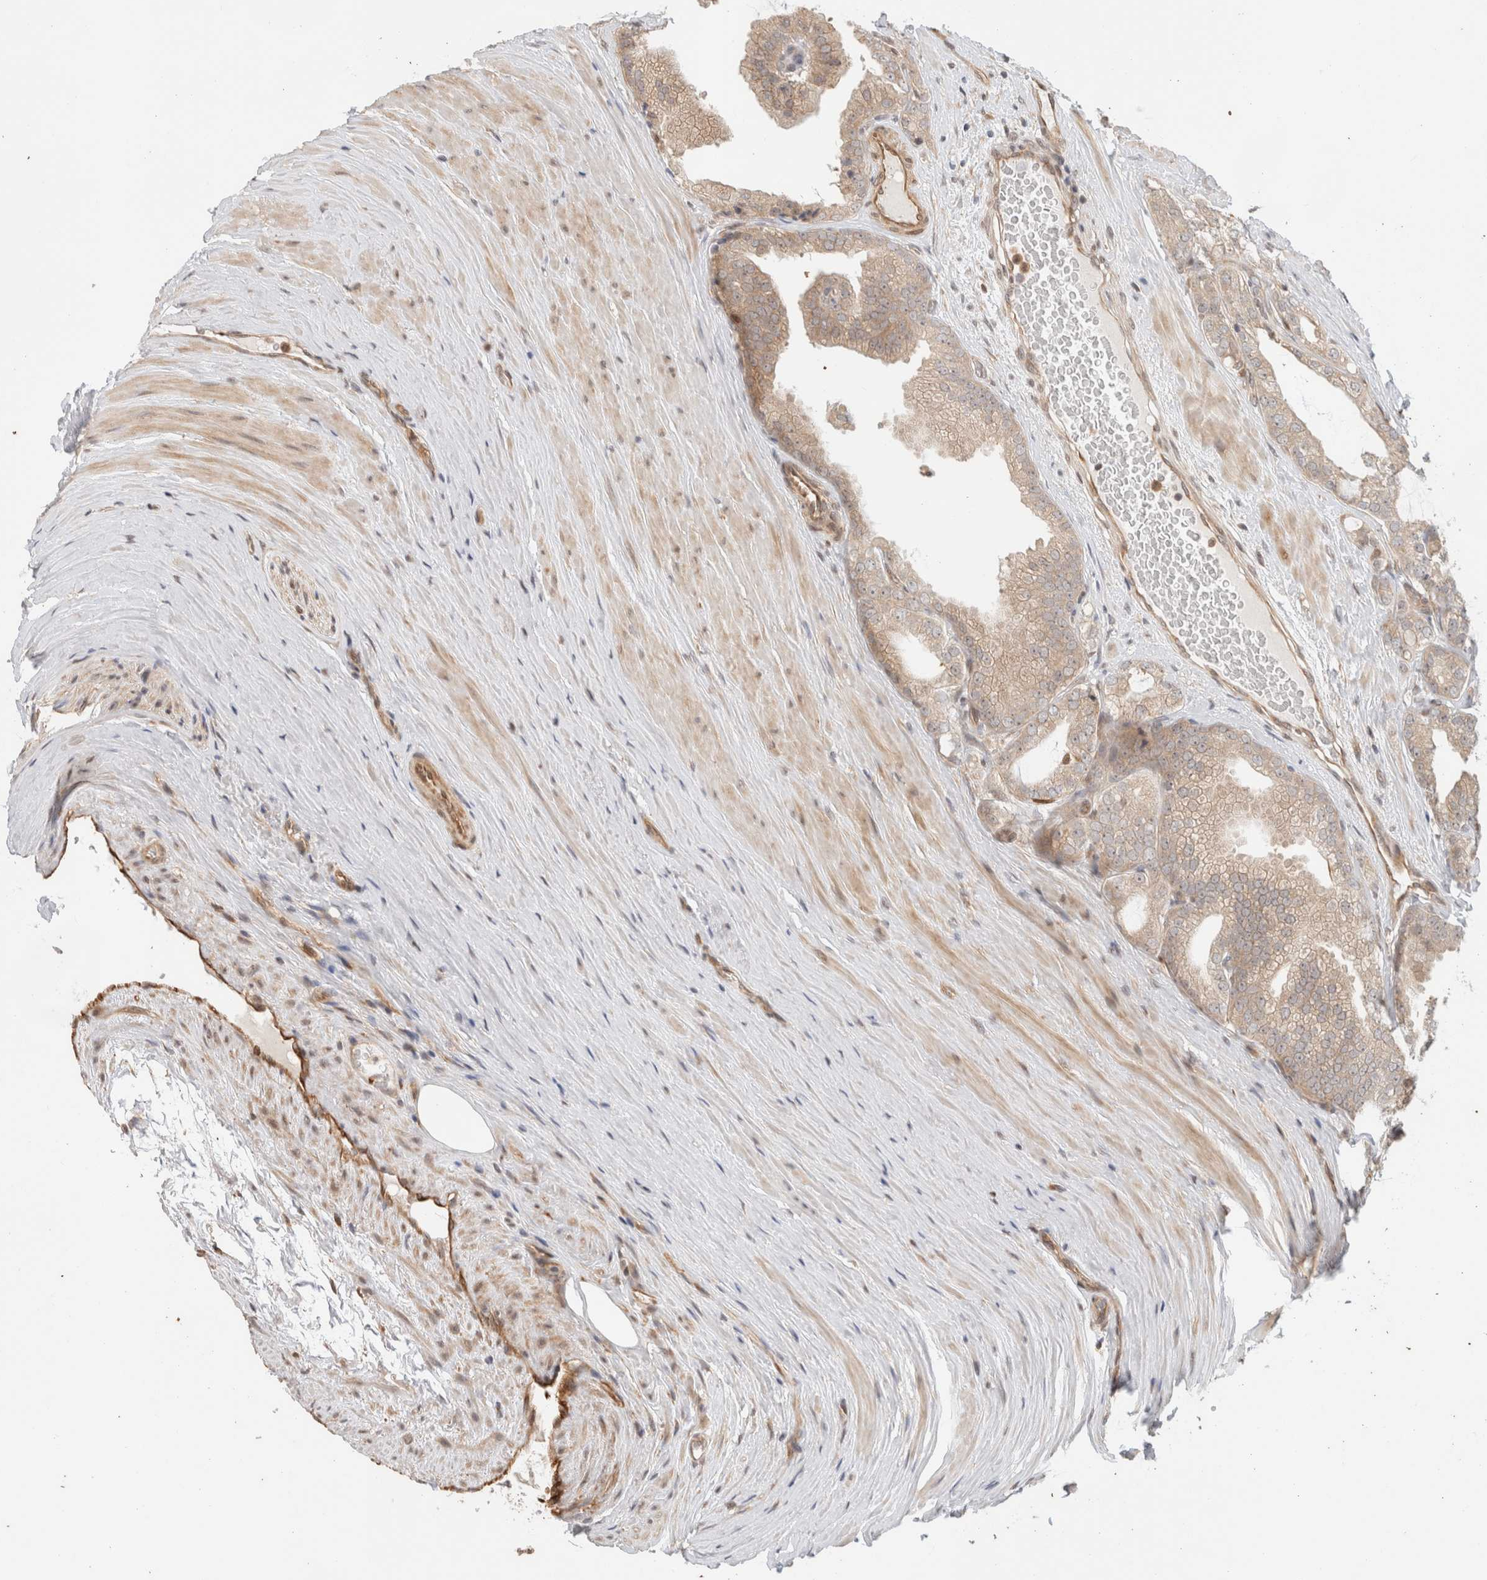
{"staining": {"intensity": "weak", "quantity": ">75%", "location": "cytoplasmic/membranous"}, "tissue": "prostate cancer", "cell_type": "Tumor cells", "image_type": "cancer", "snomed": [{"axis": "morphology", "description": "Adenocarcinoma, High grade"}, {"axis": "topography", "description": "Prostate"}], "caption": "Immunohistochemistry (IHC) staining of prostate high-grade adenocarcinoma, which exhibits low levels of weak cytoplasmic/membranous staining in approximately >75% of tumor cells indicating weak cytoplasmic/membranous protein staining. The staining was performed using DAB (brown) for protein detection and nuclei were counterstained in hematoxylin (blue).", "gene": "OTUD6B", "patient": {"sex": "male", "age": 50}}